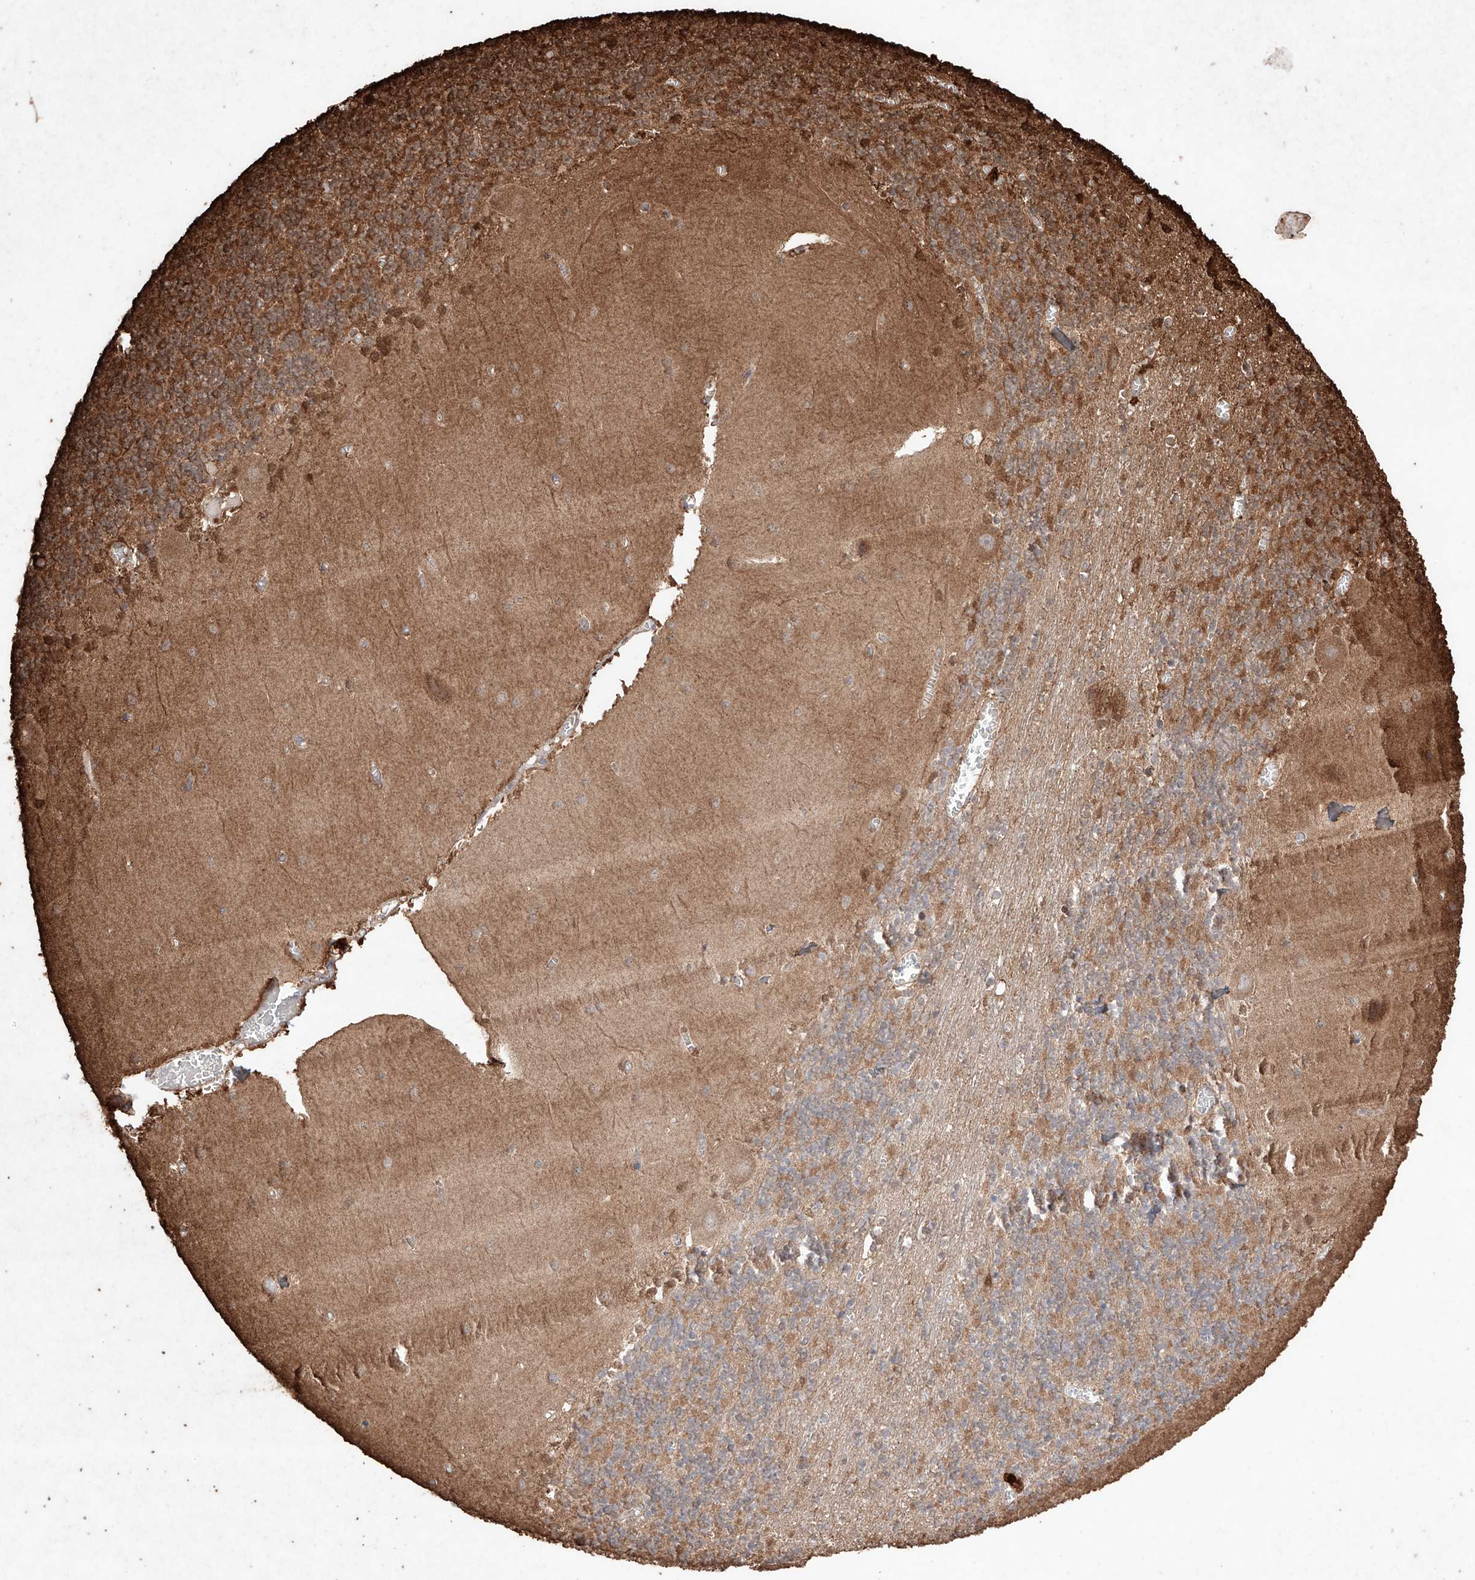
{"staining": {"intensity": "moderate", "quantity": ">75%", "location": "cytoplasmic/membranous"}, "tissue": "cerebellum", "cell_type": "Cells in granular layer", "image_type": "normal", "snomed": [{"axis": "morphology", "description": "Normal tissue, NOS"}, {"axis": "topography", "description": "Cerebellum"}], "caption": "Cells in granular layer demonstrate moderate cytoplasmic/membranous expression in approximately >75% of cells in normal cerebellum.", "gene": "M6PR", "patient": {"sex": "female", "age": 28}}